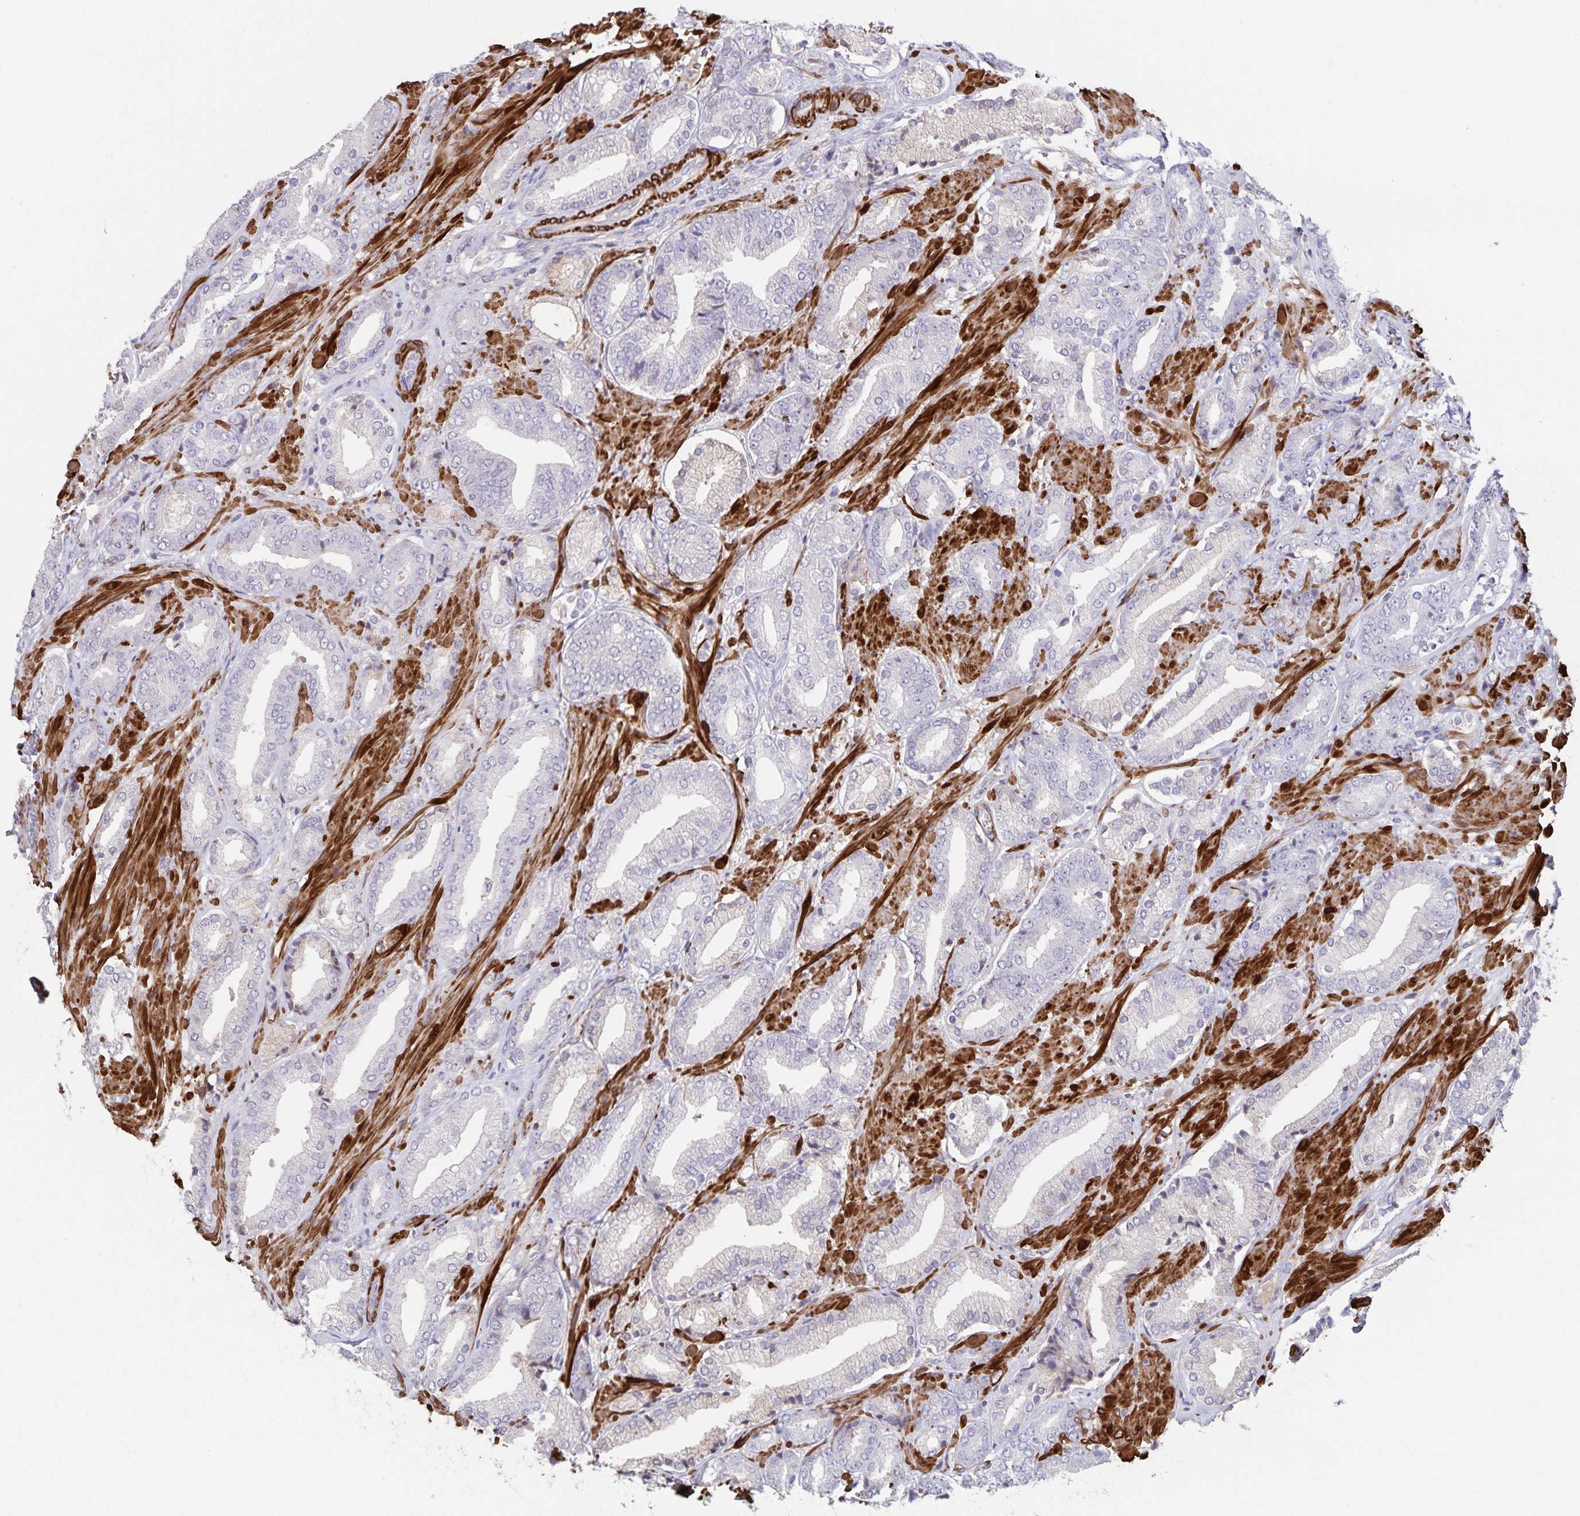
{"staining": {"intensity": "negative", "quantity": "none", "location": "none"}, "tissue": "prostate cancer", "cell_type": "Tumor cells", "image_type": "cancer", "snomed": [{"axis": "morphology", "description": "Adenocarcinoma, High grade"}, {"axis": "topography", "description": "Prostate"}], "caption": "High power microscopy histopathology image of an immunohistochemistry histopathology image of prostate cancer (high-grade adenocarcinoma), revealing no significant expression in tumor cells.", "gene": "SYNM", "patient": {"sex": "male", "age": 56}}